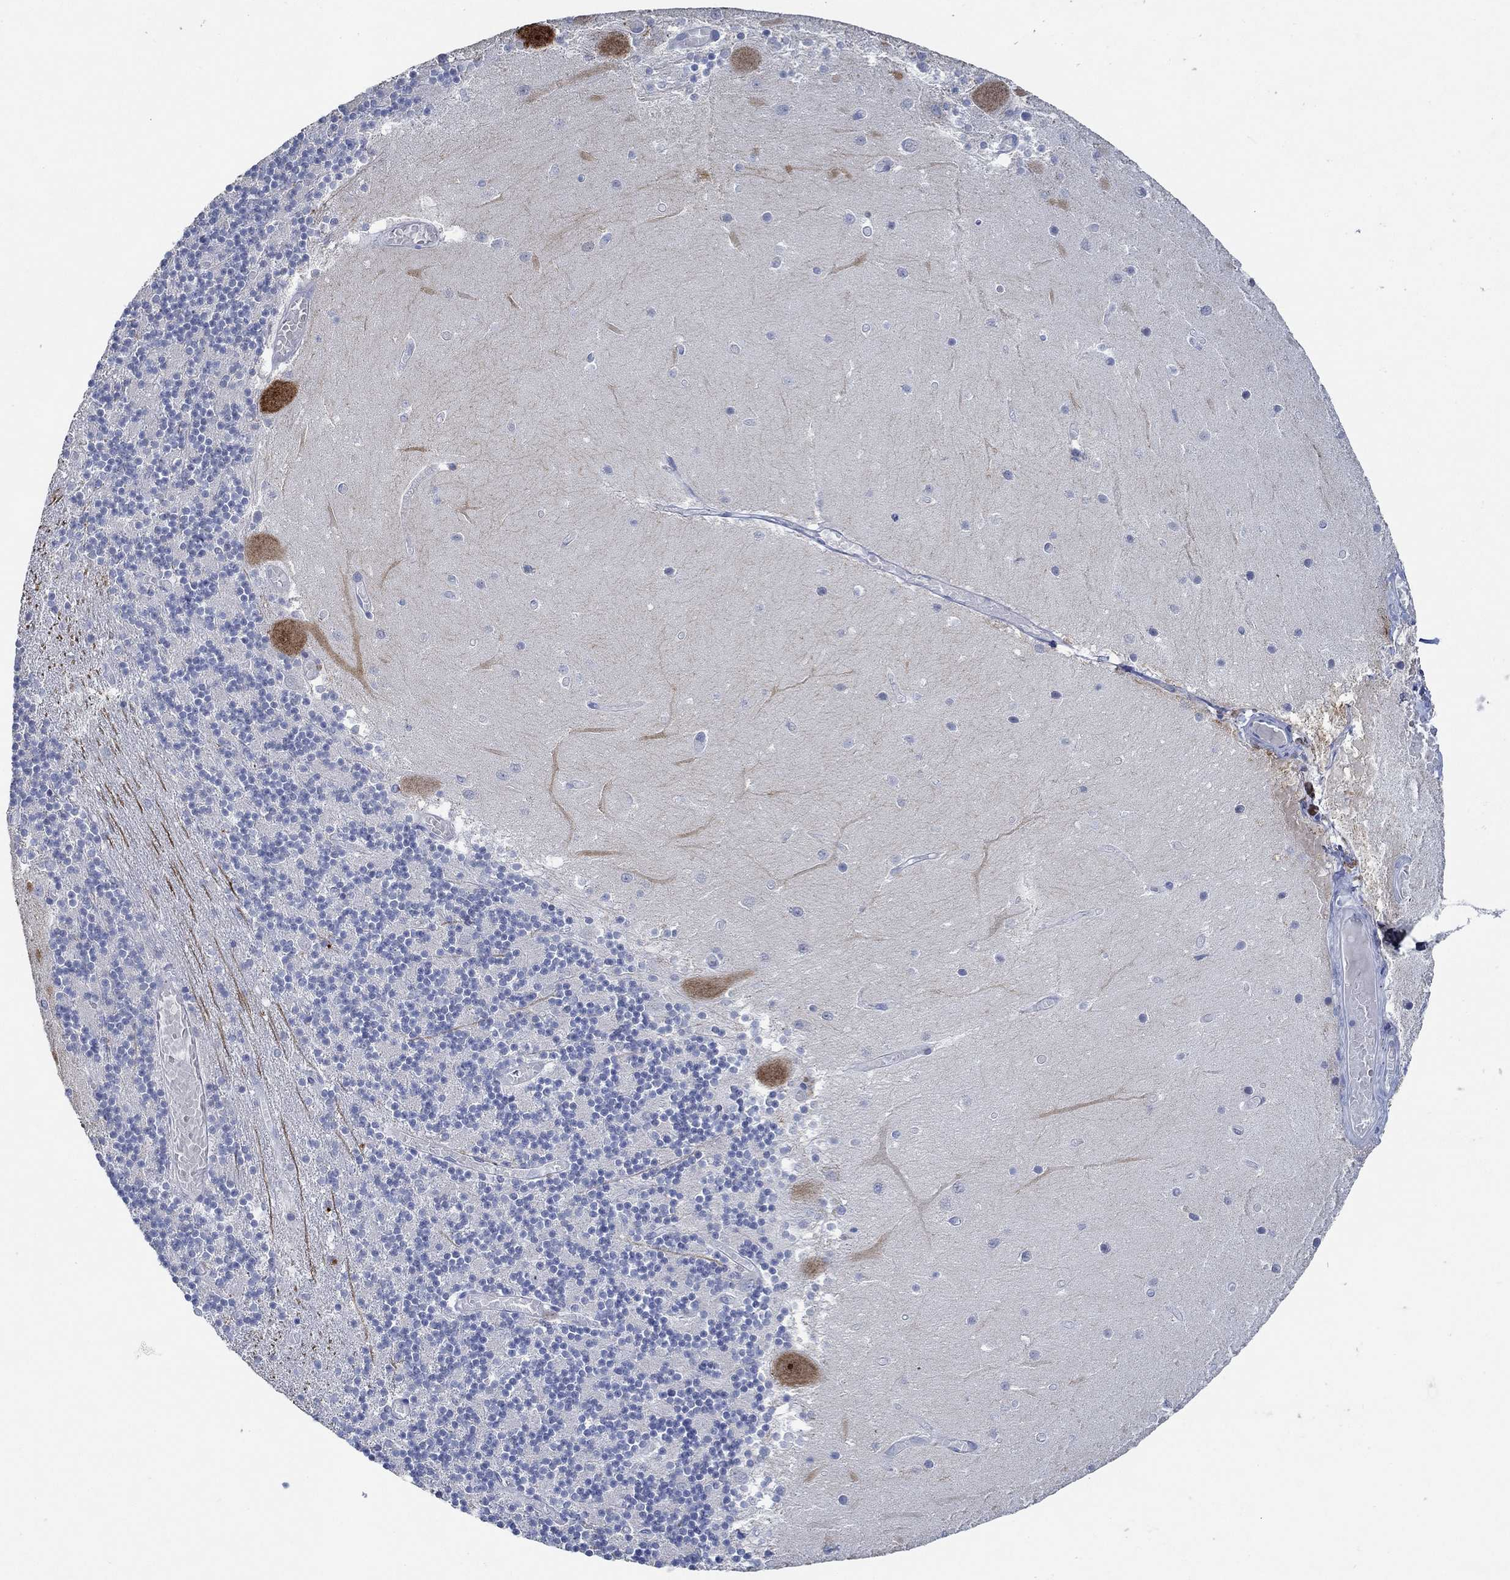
{"staining": {"intensity": "negative", "quantity": "none", "location": "none"}, "tissue": "cerebellum", "cell_type": "Cells in granular layer", "image_type": "normal", "snomed": [{"axis": "morphology", "description": "Normal tissue, NOS"}, {"axis": "topography", "description": "Cerebellum"}], "caption": "DAB immunohistochemical staining of benign human cerebellum displays no significant staining in cells in granular layer. (IHC, brightfield microscopy, high magnification).", "gene": "PPP1R17", "patient": {"sex": "female", "age": 28}}